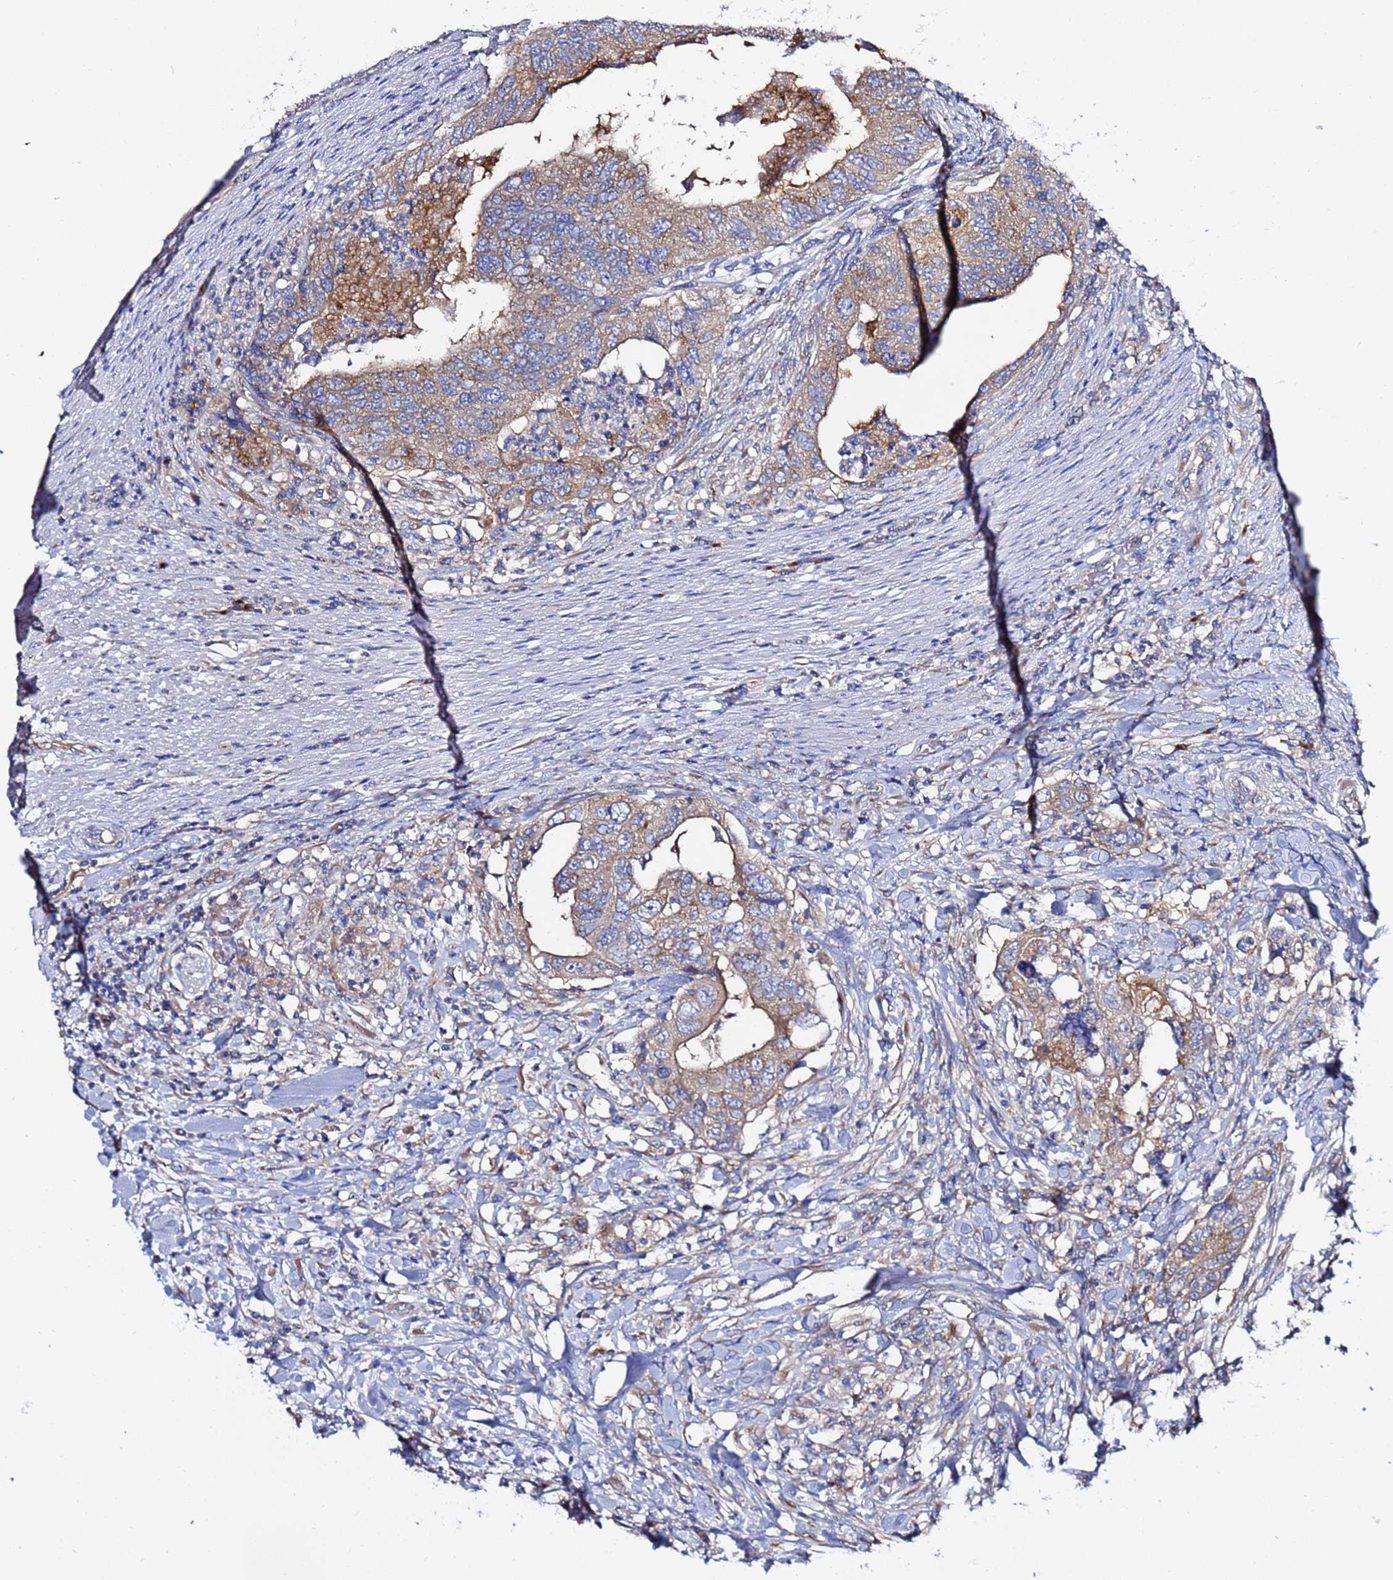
{"staining": {"intensity": "weak", "quantity": "25%-75%", "location": "cytoplasmic/membranous"}, "tissue": "colorectal cancer", "cell_type": "Tumor cells", "image_type": "cancer", "snomed": [{"axis": "morphology", "description": "Adenocarcinoma, NOS"}, {"axis": "topography", "description": "Rectum"}], "caption": "High-power microscopy captured an immunohistochemistry (IHC) photomicrograph of colorectal cancer, revealing weak cytoplasmic/membranous positivity in approximately 25%-75% of tumor cells.", "gene": "ANAPC1", "patient": {"sex": "male", "age": 63}}